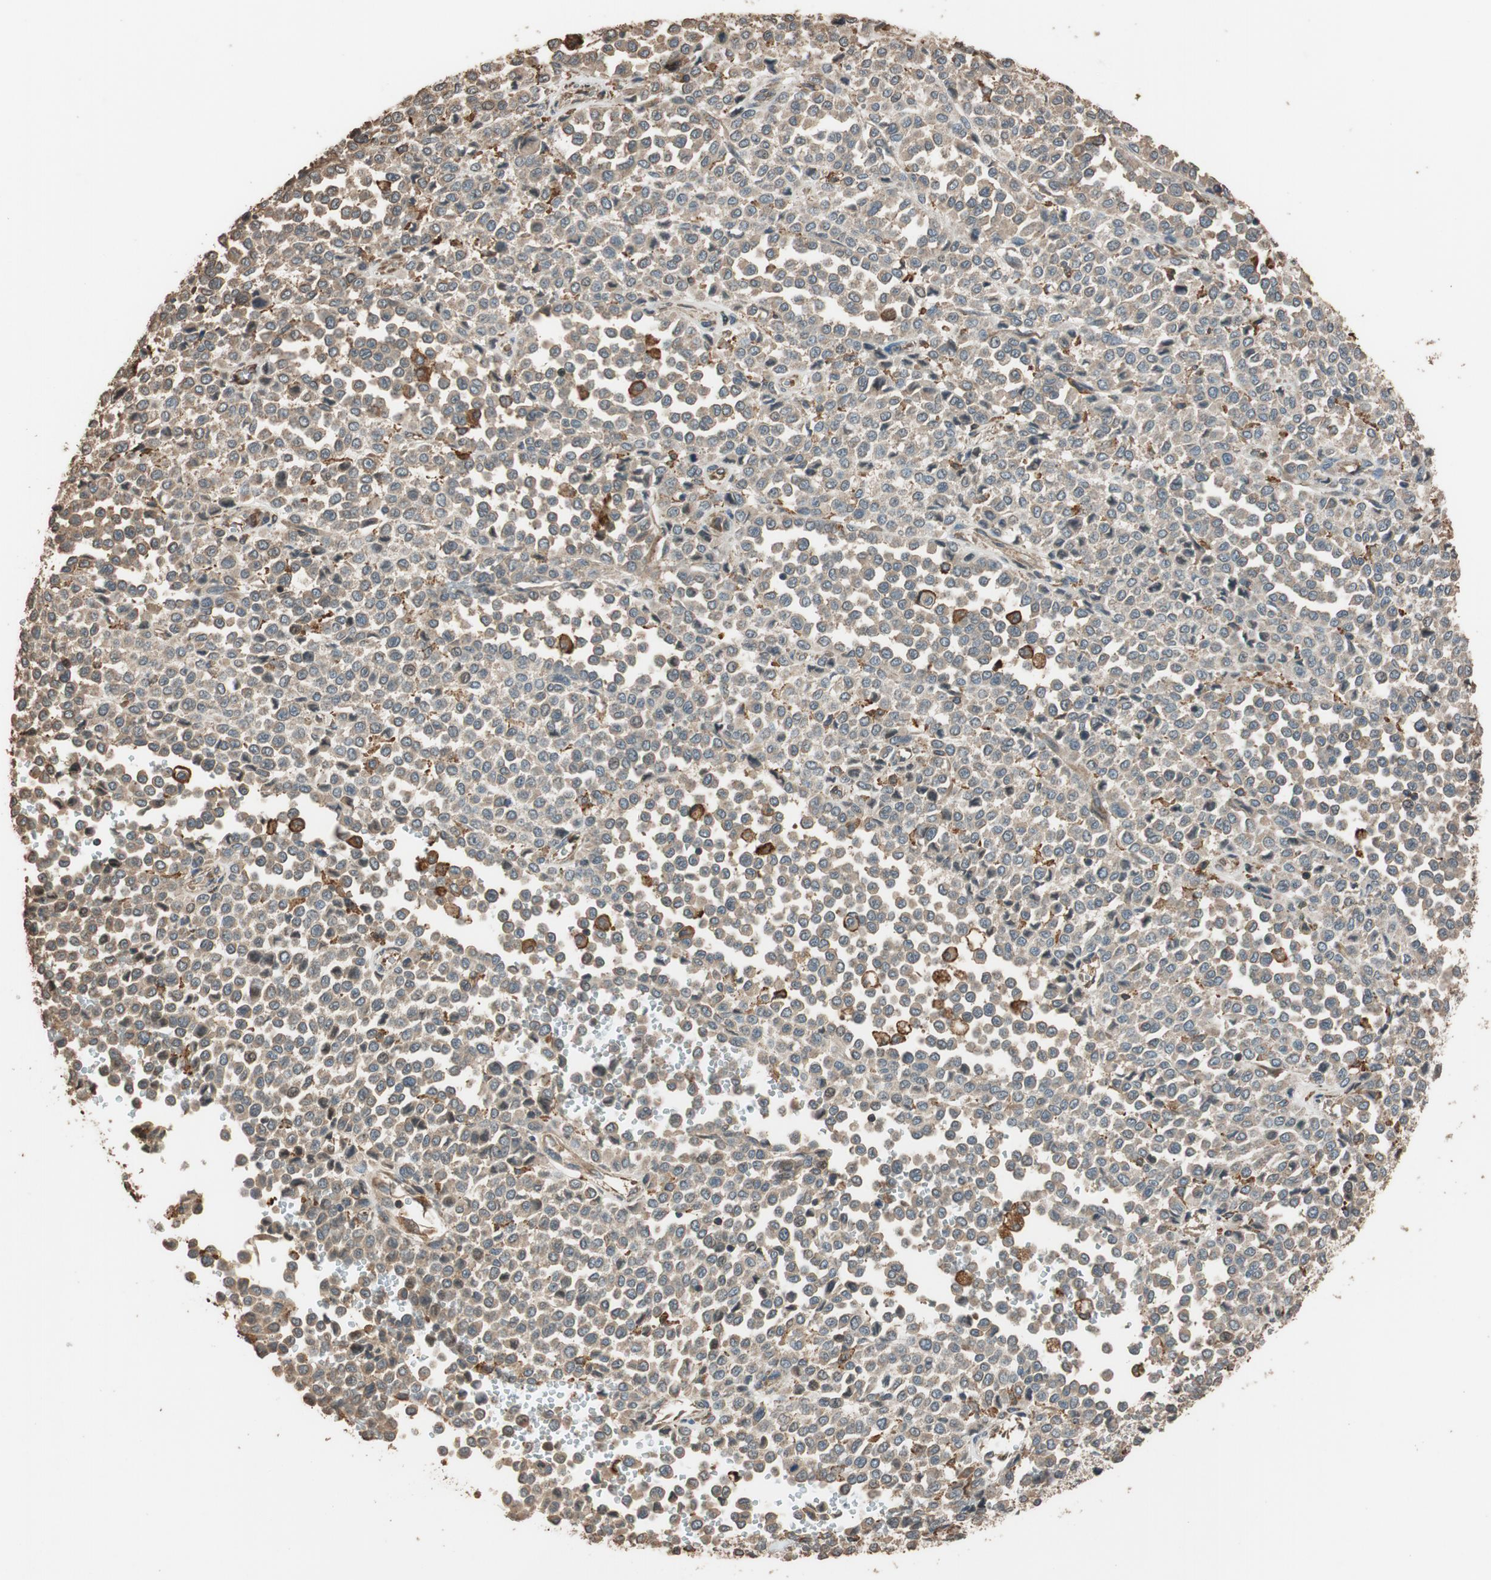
{"staining": {"intensity": "weak", "quantity": ">75%", "location": "cytoplasmic/membranous"}, "tissue": "melanoma", "cell_type": "Tumor cells", "image_type": "cancer", "snomed": [{"axis": "morphology", "description": "Malignant melanoma, Metastatic site"}, {"axis": "topography", "description": "Pancreas"}], "caption": "The image demonstrates a brown stain indicating the presence of a protein in the cytoplasmic/membranous of tumor cells in melanoma.", "gene": "MST1R", "patient": {"sex": "female", "age": 30}}